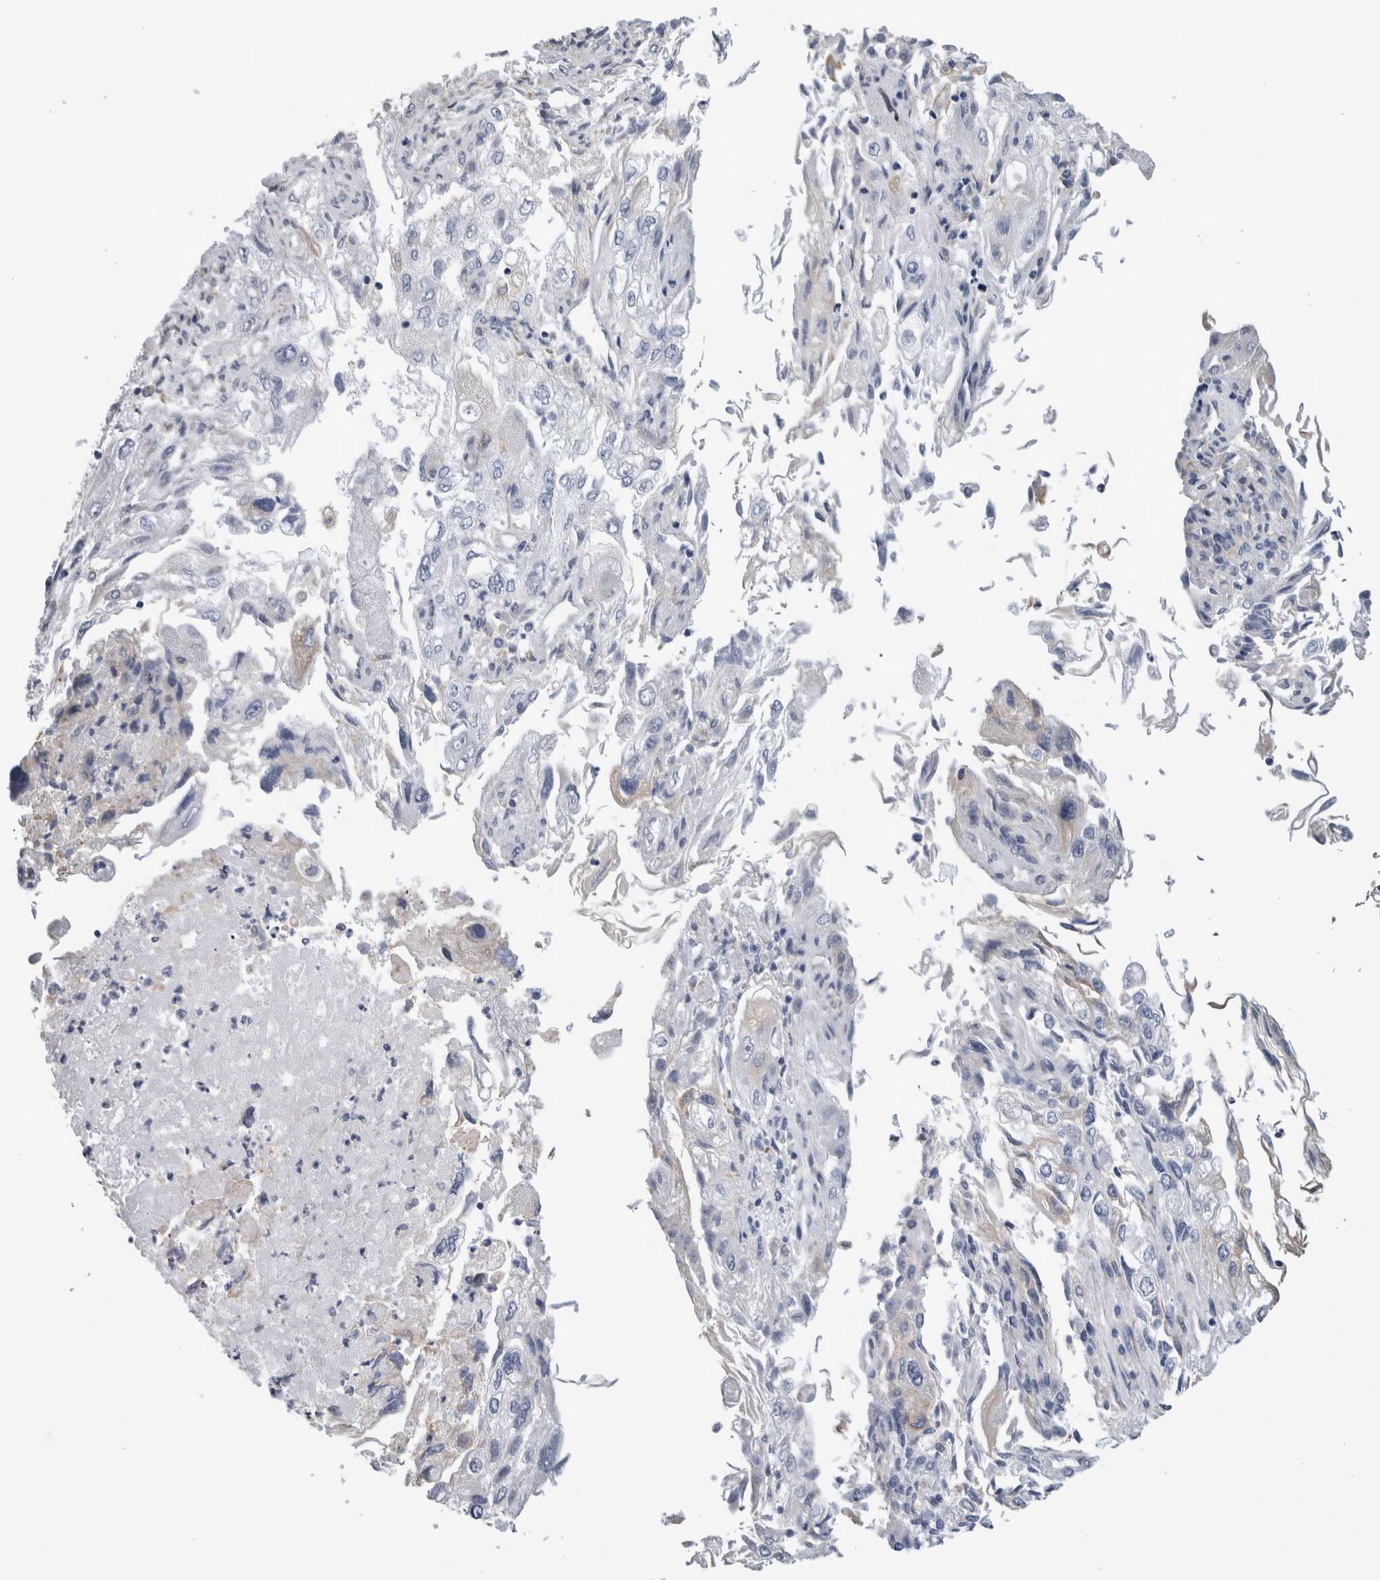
{"staining": {"intensity": "negative", "quantity": "none", "location": "none"}, "tissue": "endometrial cancer", "cell_type": "Tumor cells", "image_type": "cancer", "snomed": [{"axis": "morphology", "description": "Adenocarcinoma, NOS"}, {"axis": "topography", "description": "Endometrium"}], "caption": "This is an immunohistochemistry histopathology image of human endometrial cancer (adenocarcinoma). There is no expression in tumor cells.", "gene": "SMAP2", "patient": {"sex": "female", "age": 49}}